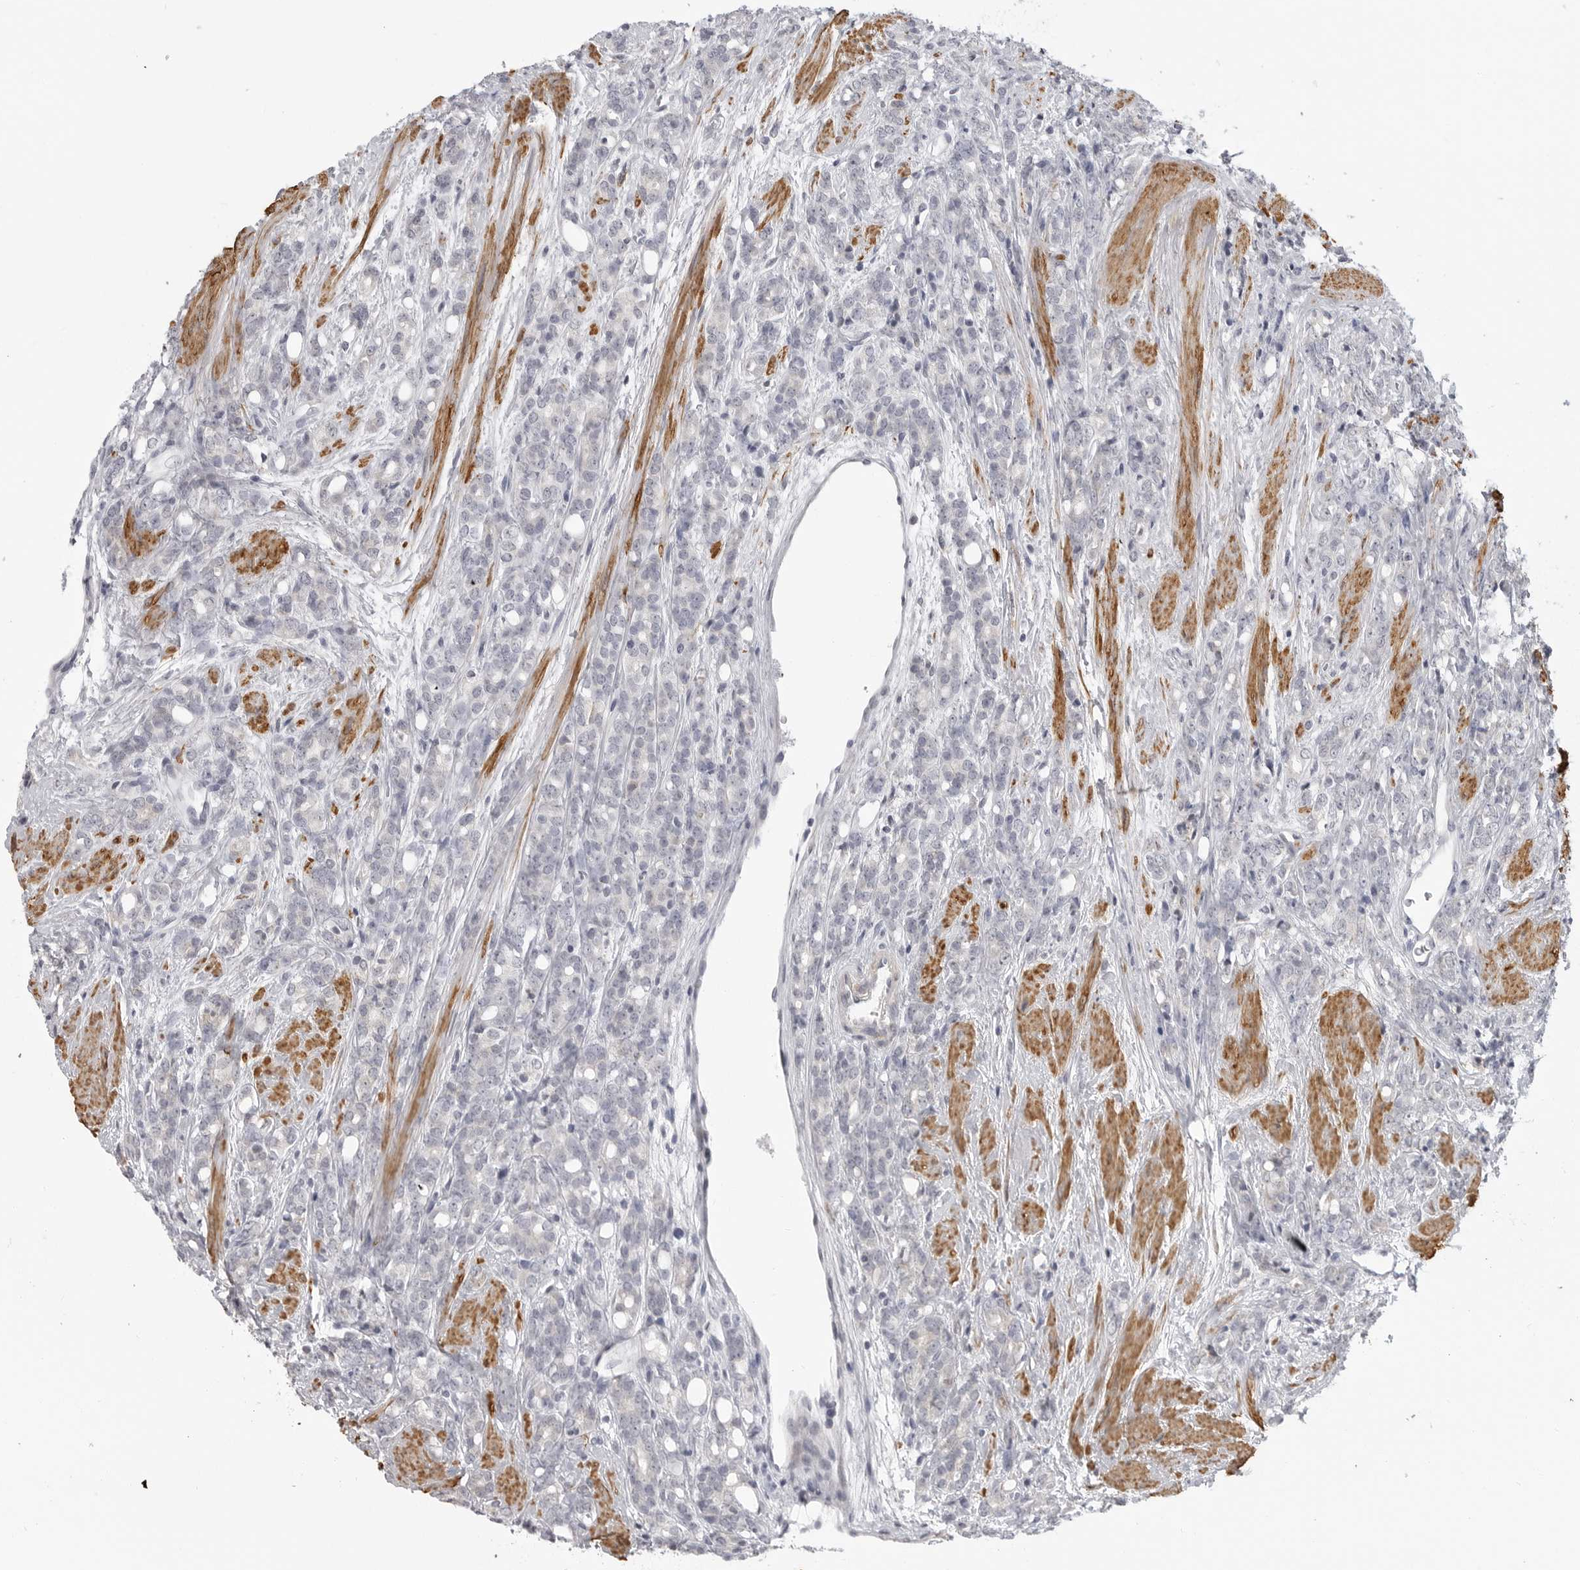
{"staining": {"intensity": "negative", "quantity": "none", "location": "none"}, "tissue": "prostate cancer", "cell_type": "Tumor cells", "image_type": "cancer", "snomed": [{"axis": "morphology", "description": "Adenocarcinoma, High grade"}, {"axis": "topography", "description": "Prostate"}], "caption": "Immunohistochemistry micrograph of neoplastic tissue: prostate adenocarcinoma (high-grade) stained with DAB (3,3'-diaminobenzidine) demonstrates no significant protein positivity in tumor cells.", "gene": "MAP7D1", "patient": {"sex": "male", "age": 62}}